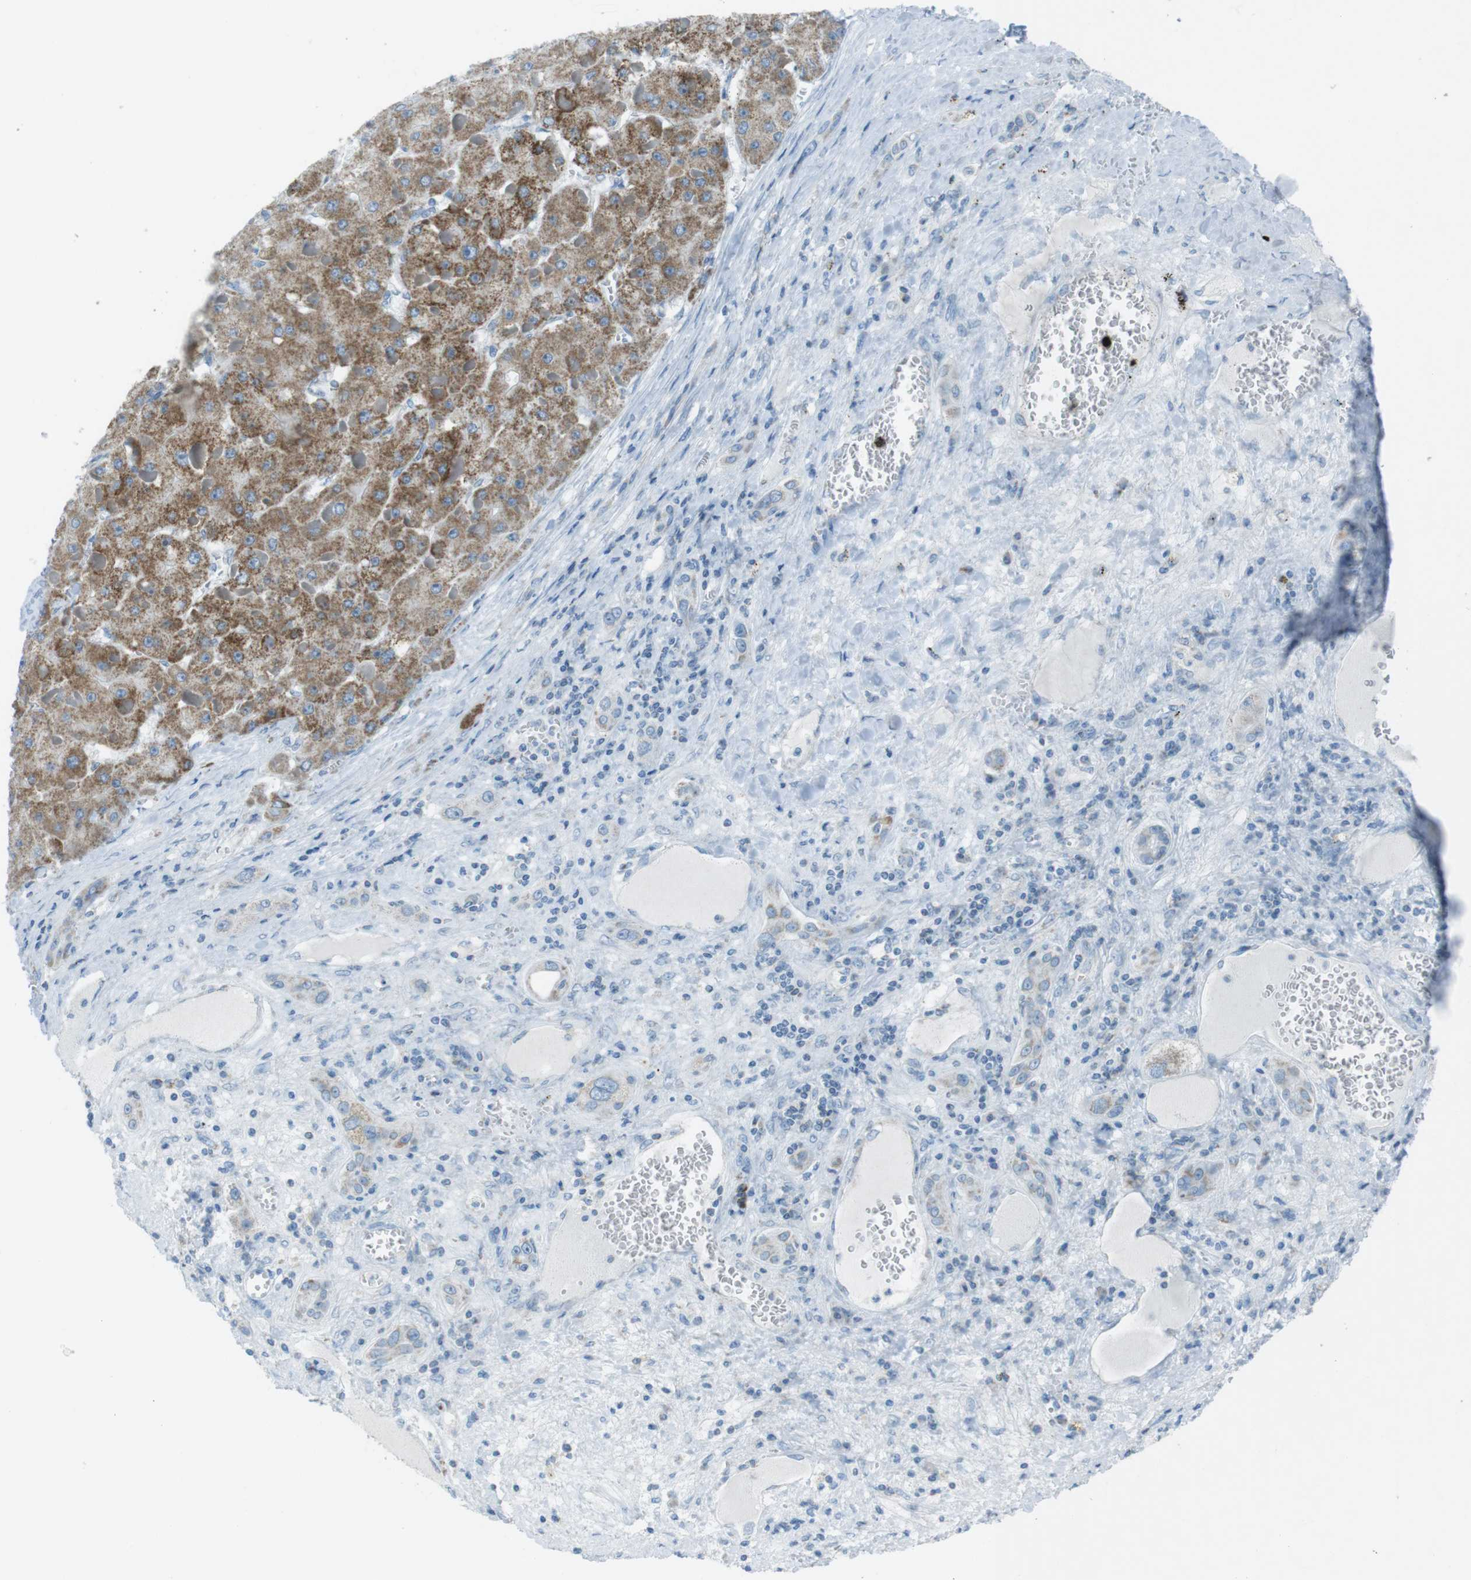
{"staining": {"intensity": "moderate", "quantity": ">75%", "location": "cytoplasmic/membranous"}, "tissue": "liver cancer", "cell_type": "Tumor cells", "image_type": "cancer", "snomed": [{"axis": "morphology", "description": "Carcinoma, Hepatocellular, NOS"}, {"axis": "topography", "description": "Liver"}], "caption": "This is an image of immunohistochemistry (IHC) staining of liver cancer, which shows moderate positivity in the cytoplasmic/membranous of tumor cells.", "gene": "DNAJA3", "patient": {"sex": "female", "age": 73}}